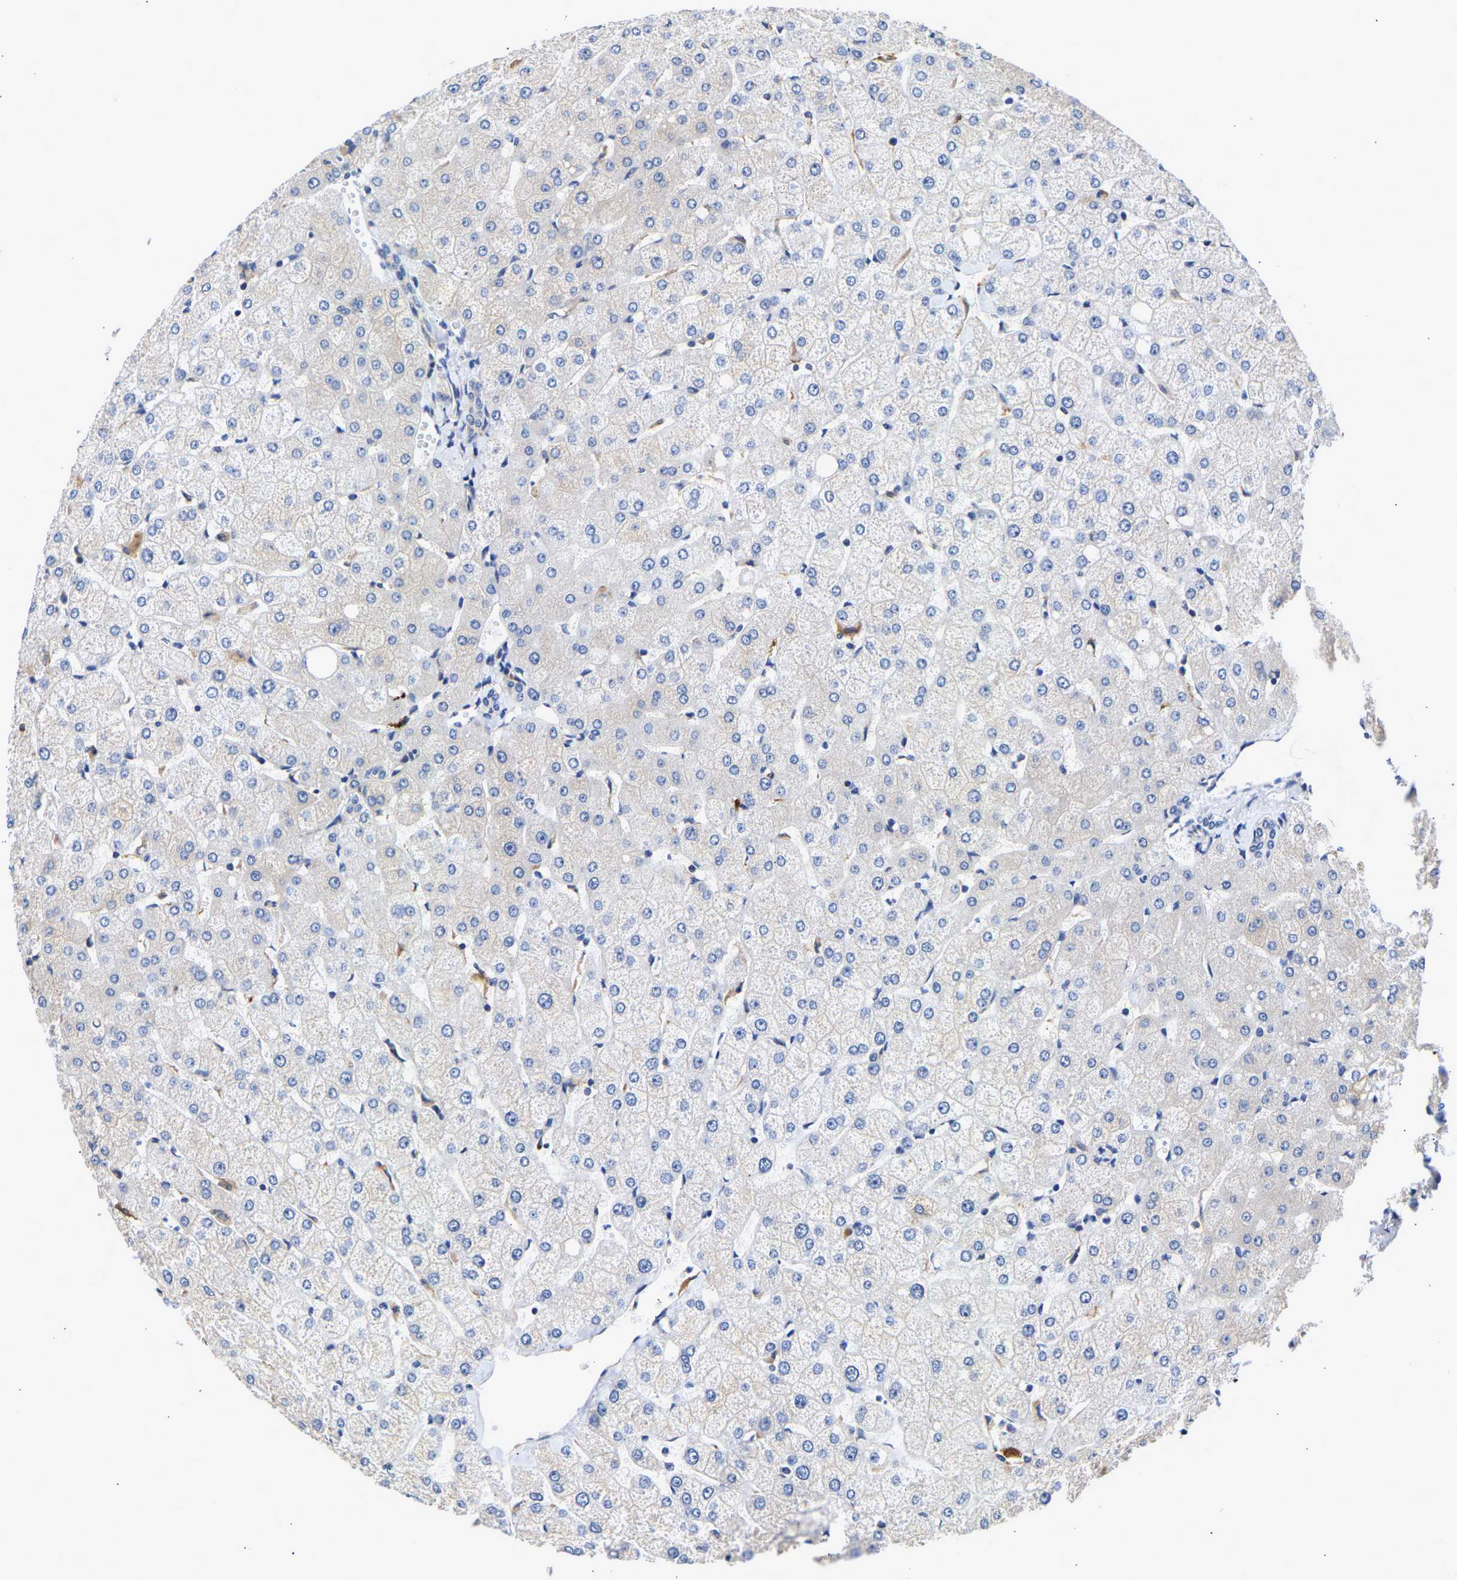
{"staining": {"intensity": "negative", "quantity": "none", "location": "none"}, "tissue": "liver", "cell_type": "Cholangiocytes", "image_type": "normal", "snomed": [{"axis": "morphology", "description": "Normal tissue, NOS"}, {"axis": "topography", "description": "Liver"}], "caption": "High power microscopy micrograph of an immunohistochemistry (IHC) histopathology image of normal liver, revealing no significant positivity in cholangiocytes. (Stains: DAB (3,3'-diaminobenzidine) immunohistochemistry with hematoxylin counter stain, Microscopy: brightfield microscopy at high magnification).", "gene": "CCDC6", "patient": {"sex": "female", "age": 54}}